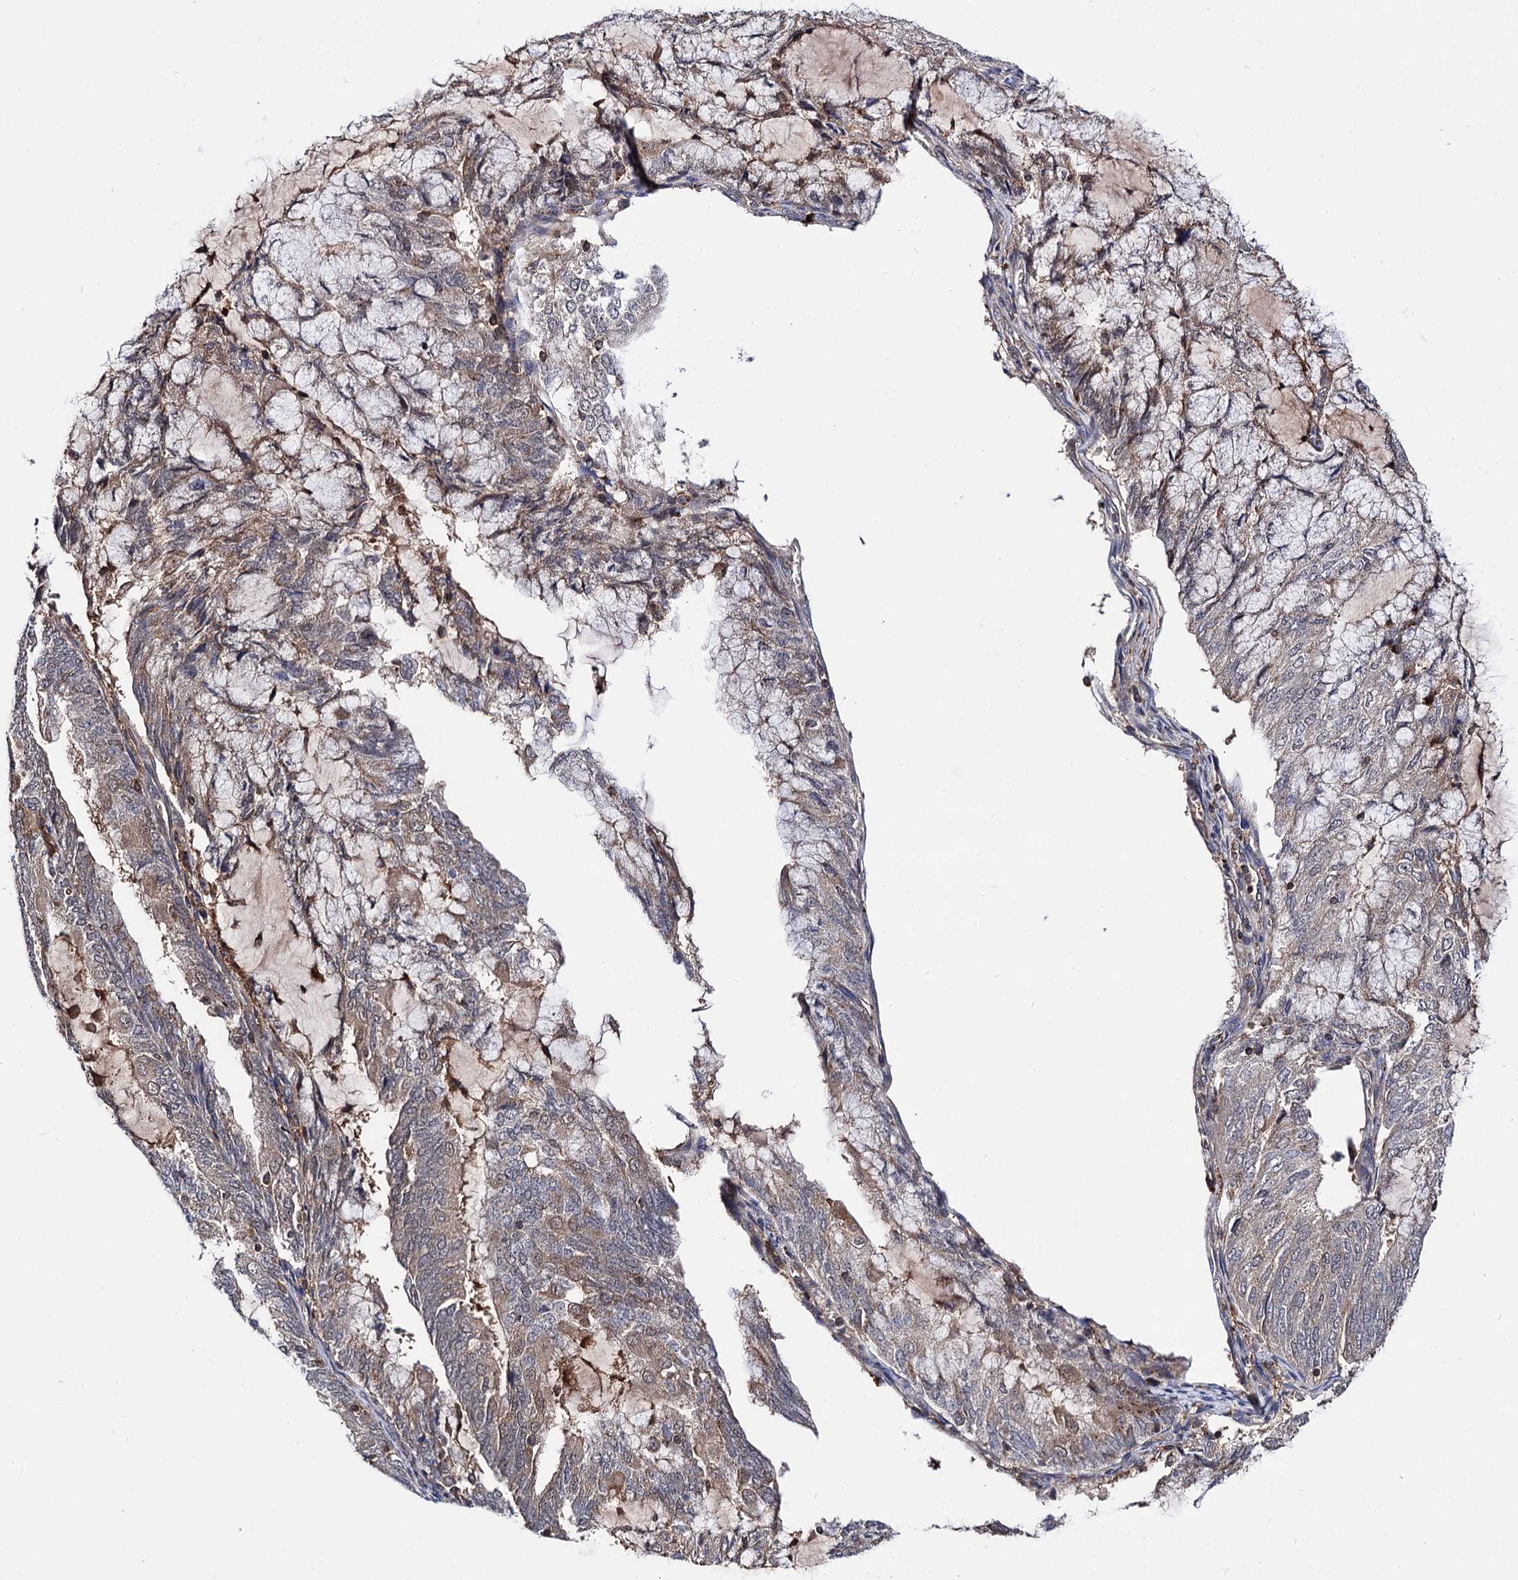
{"staining": {"intensity": "moderate", "quantity": "<25%", "location": "cytoplasmic/membranous"}, "tissue": "endometrial cancer", "cell_type": "Tumor cells", "image_type": "cancer", "snomed": [{"axis": "morphology", "description": "Adenocarcinoma, NOS"}, {"axis": "topography", "description": "Endometrium"}], "caption": "Immunohistochemical staining of endometrial cancer (adenocarcinoma) reveals moderate cytoplasmic/membranous protein expression in approximately <25% of tumor cells.", "gene": "MICAL2", "patient": {"sex": "female", "age": 81}}